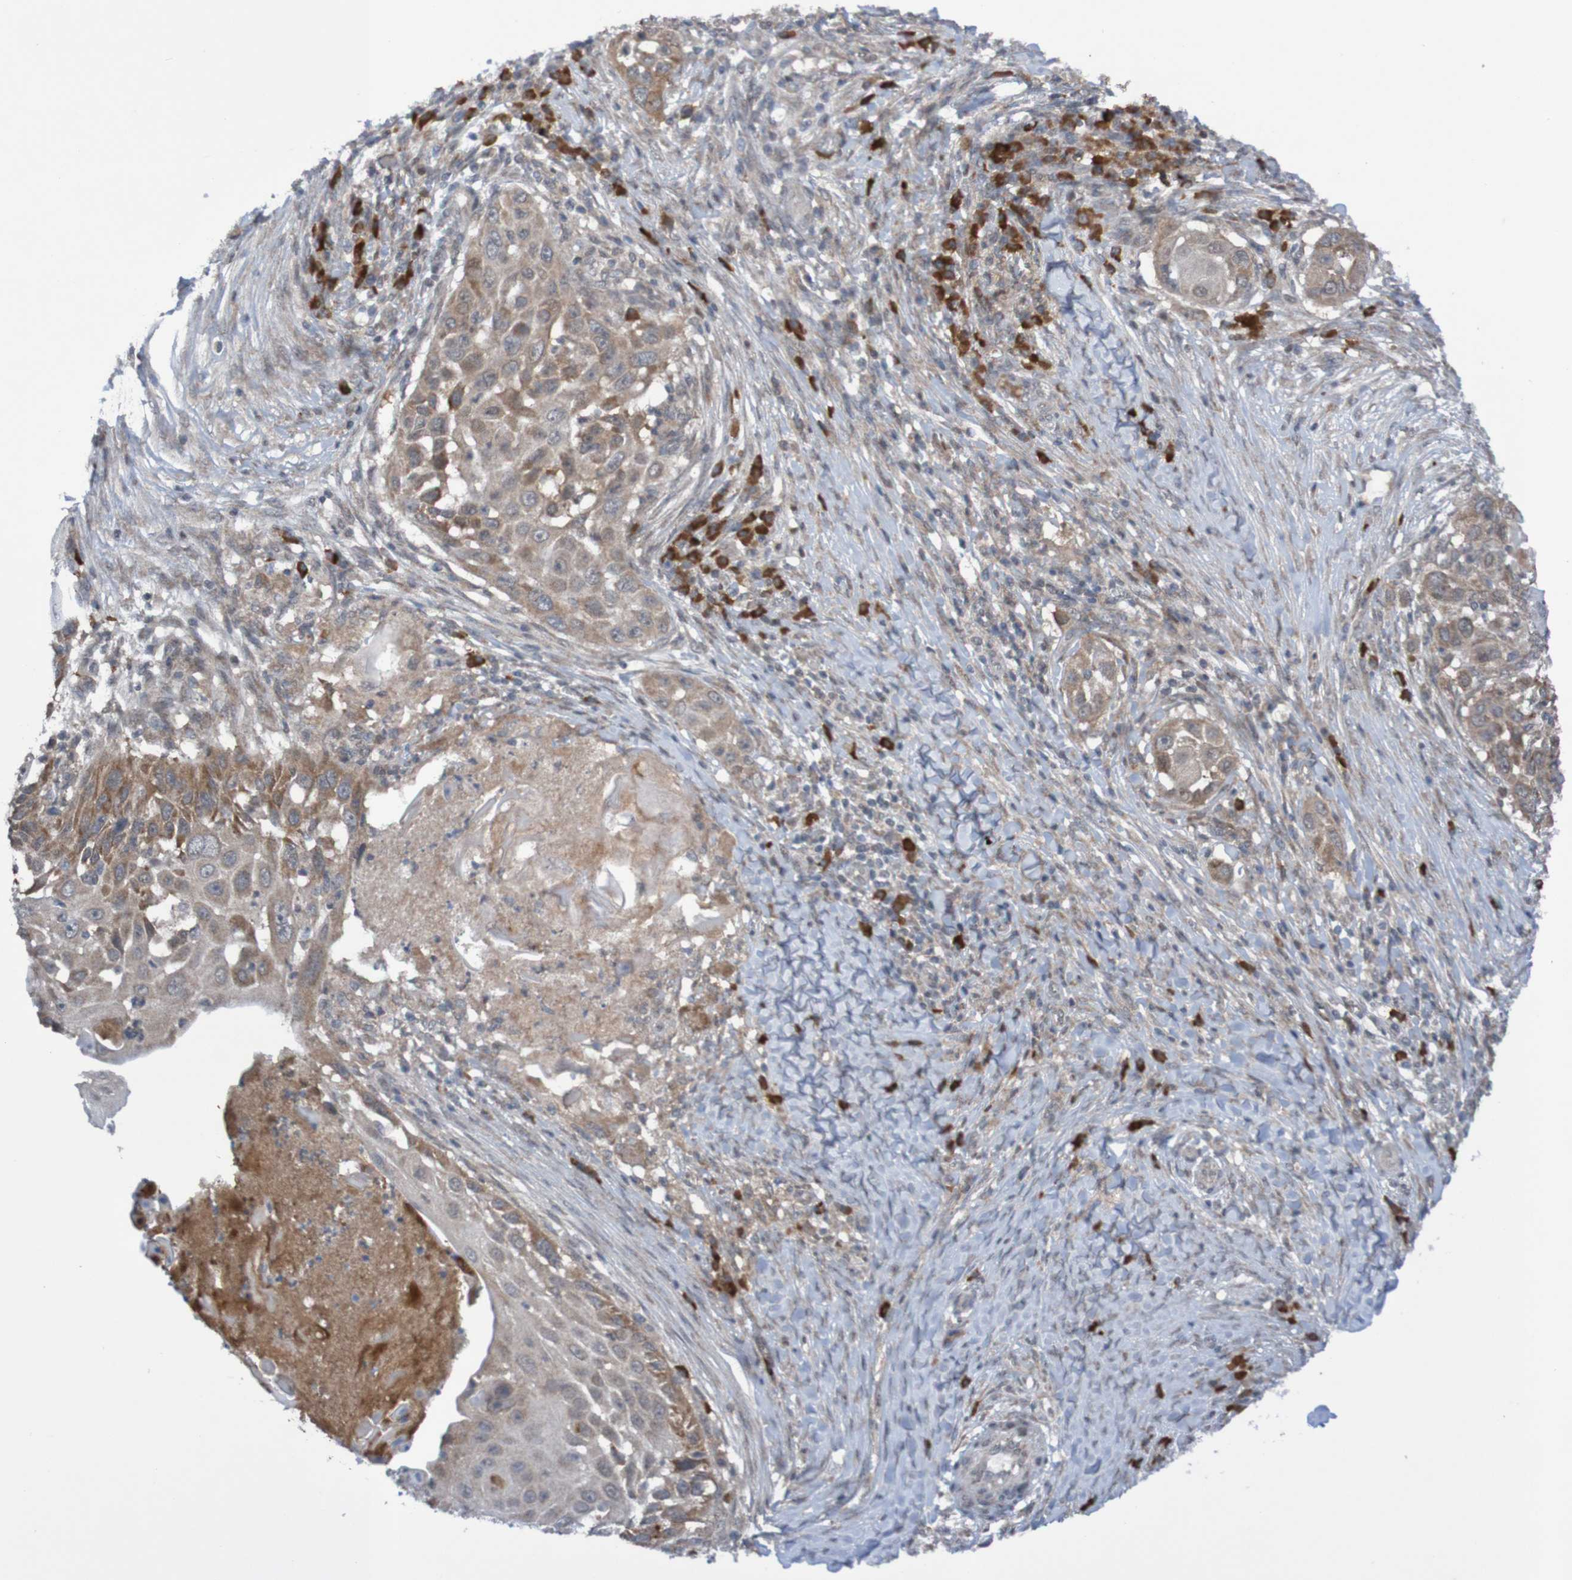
{"staining": {"intensity": "weak", "quantity": ">75%", "location": "cytoplasmic/membranous"}, "tissue": "skin cancer", "cell_type": "Tumor cells", "image_type": "cancer", "snomed": [{"axis": "morphology", "description": "Squamous cell carcinoma, NOS"}, {"axis": "topography", "description": "Skin"}], "caption": "Brown immunohistochemical staining in squamous cell carcinoma (skin) shows weak cytoplasmic/membranous positivity in about >75% of tumor cells.", "gene": "ITLN1", "patient": {"sex": "female", "age": 44}}